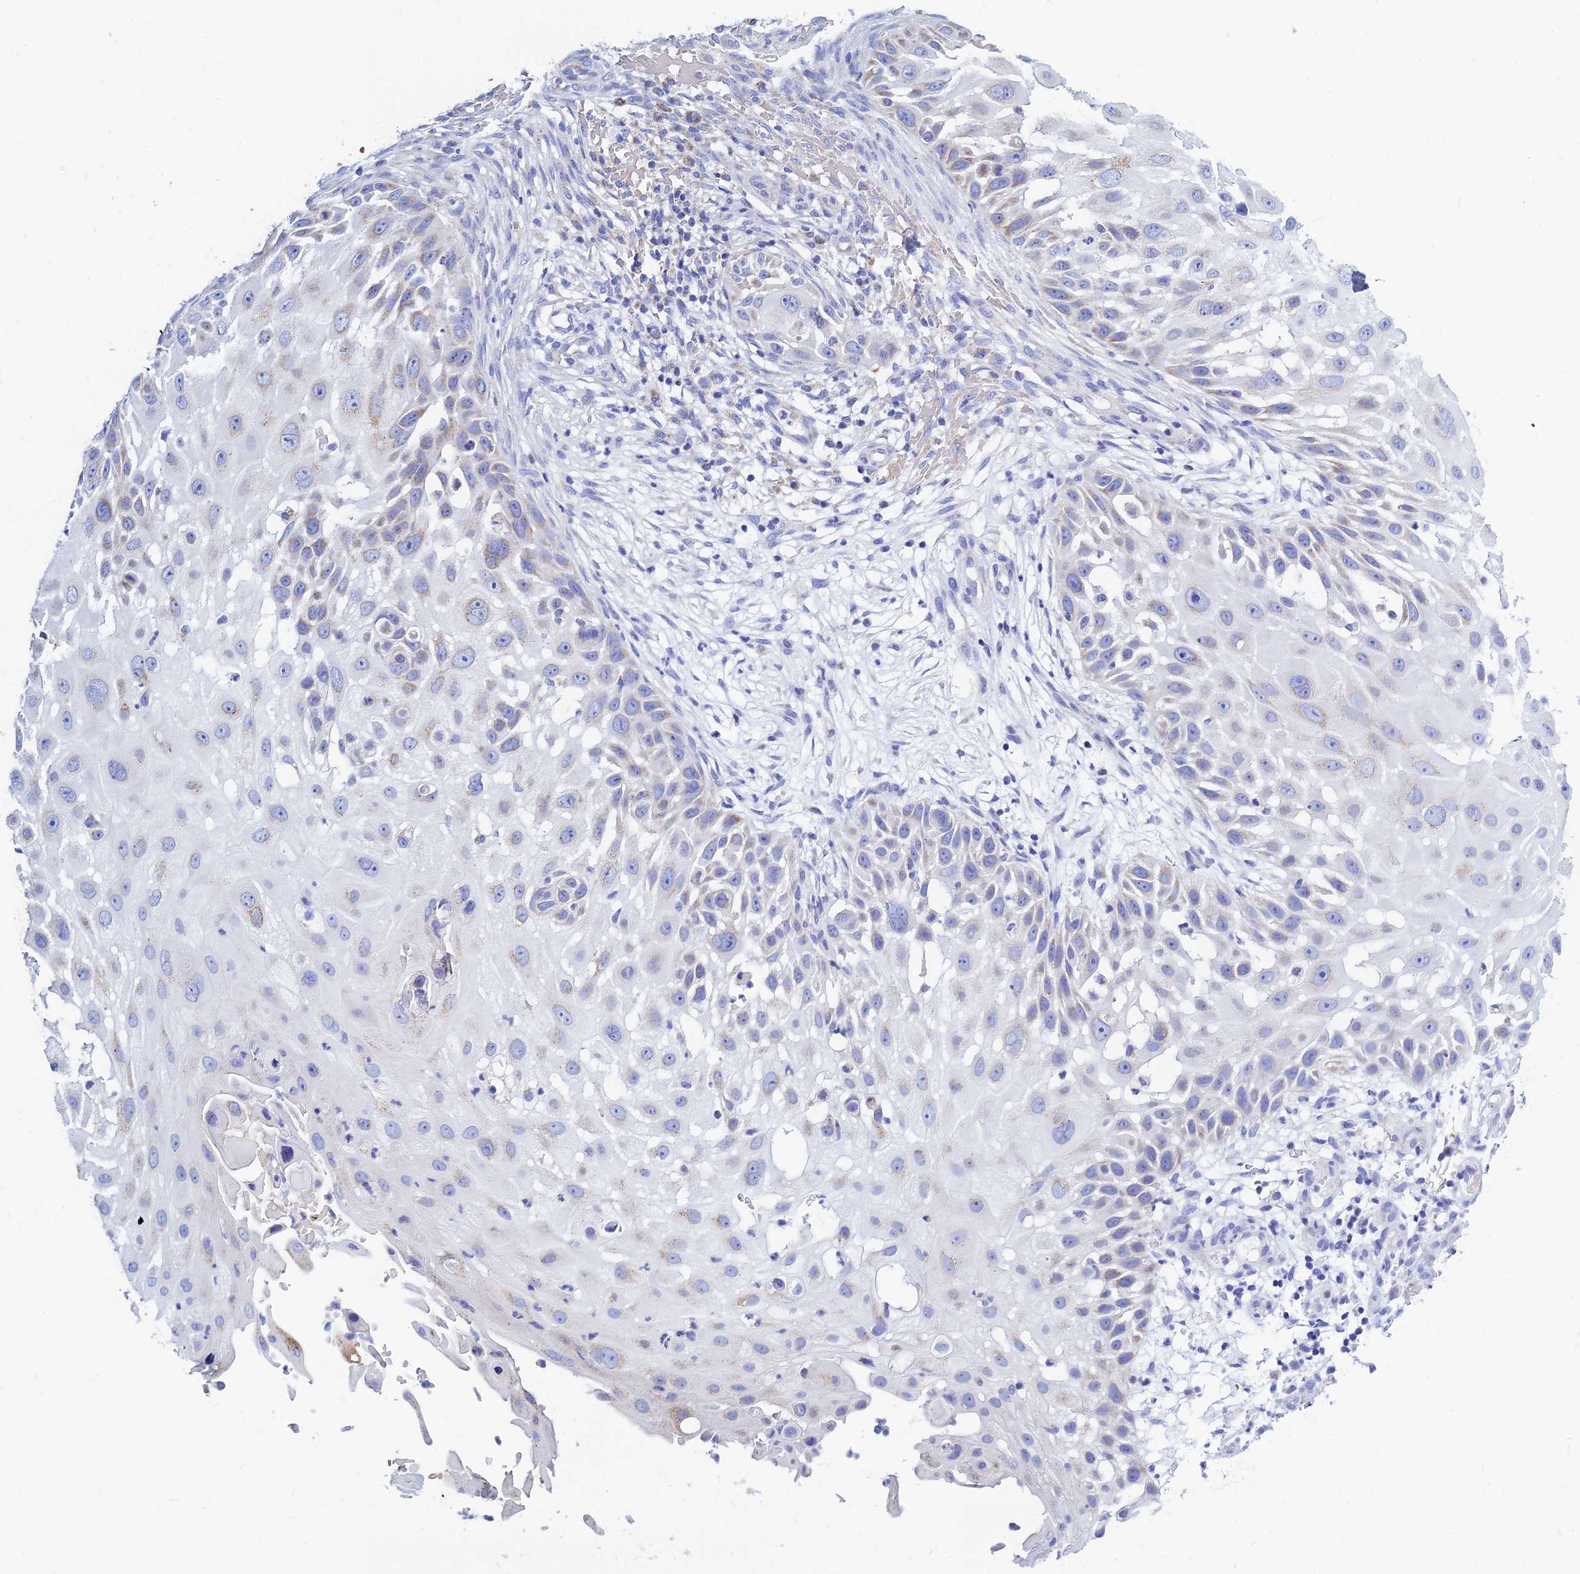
{"staining": {"intensity": "weak", "quantity": "<25%", "location": "cytoplasmic/membranous"}, "tissue": "skin cancer", "cell_type": "Tumor cells", "image_type": "cancer", "snomed": [{"axis": "morphology", "description": "Squamous cell carcinoma, NOS"}, {"axis": "topography", "description": "Skin"}], "caption": "Tumor cells show no significant protein positivity in skin squamous cell carcinoma.", "gene": "MGST1", "patient": {"sex": "female", "age": 44}}